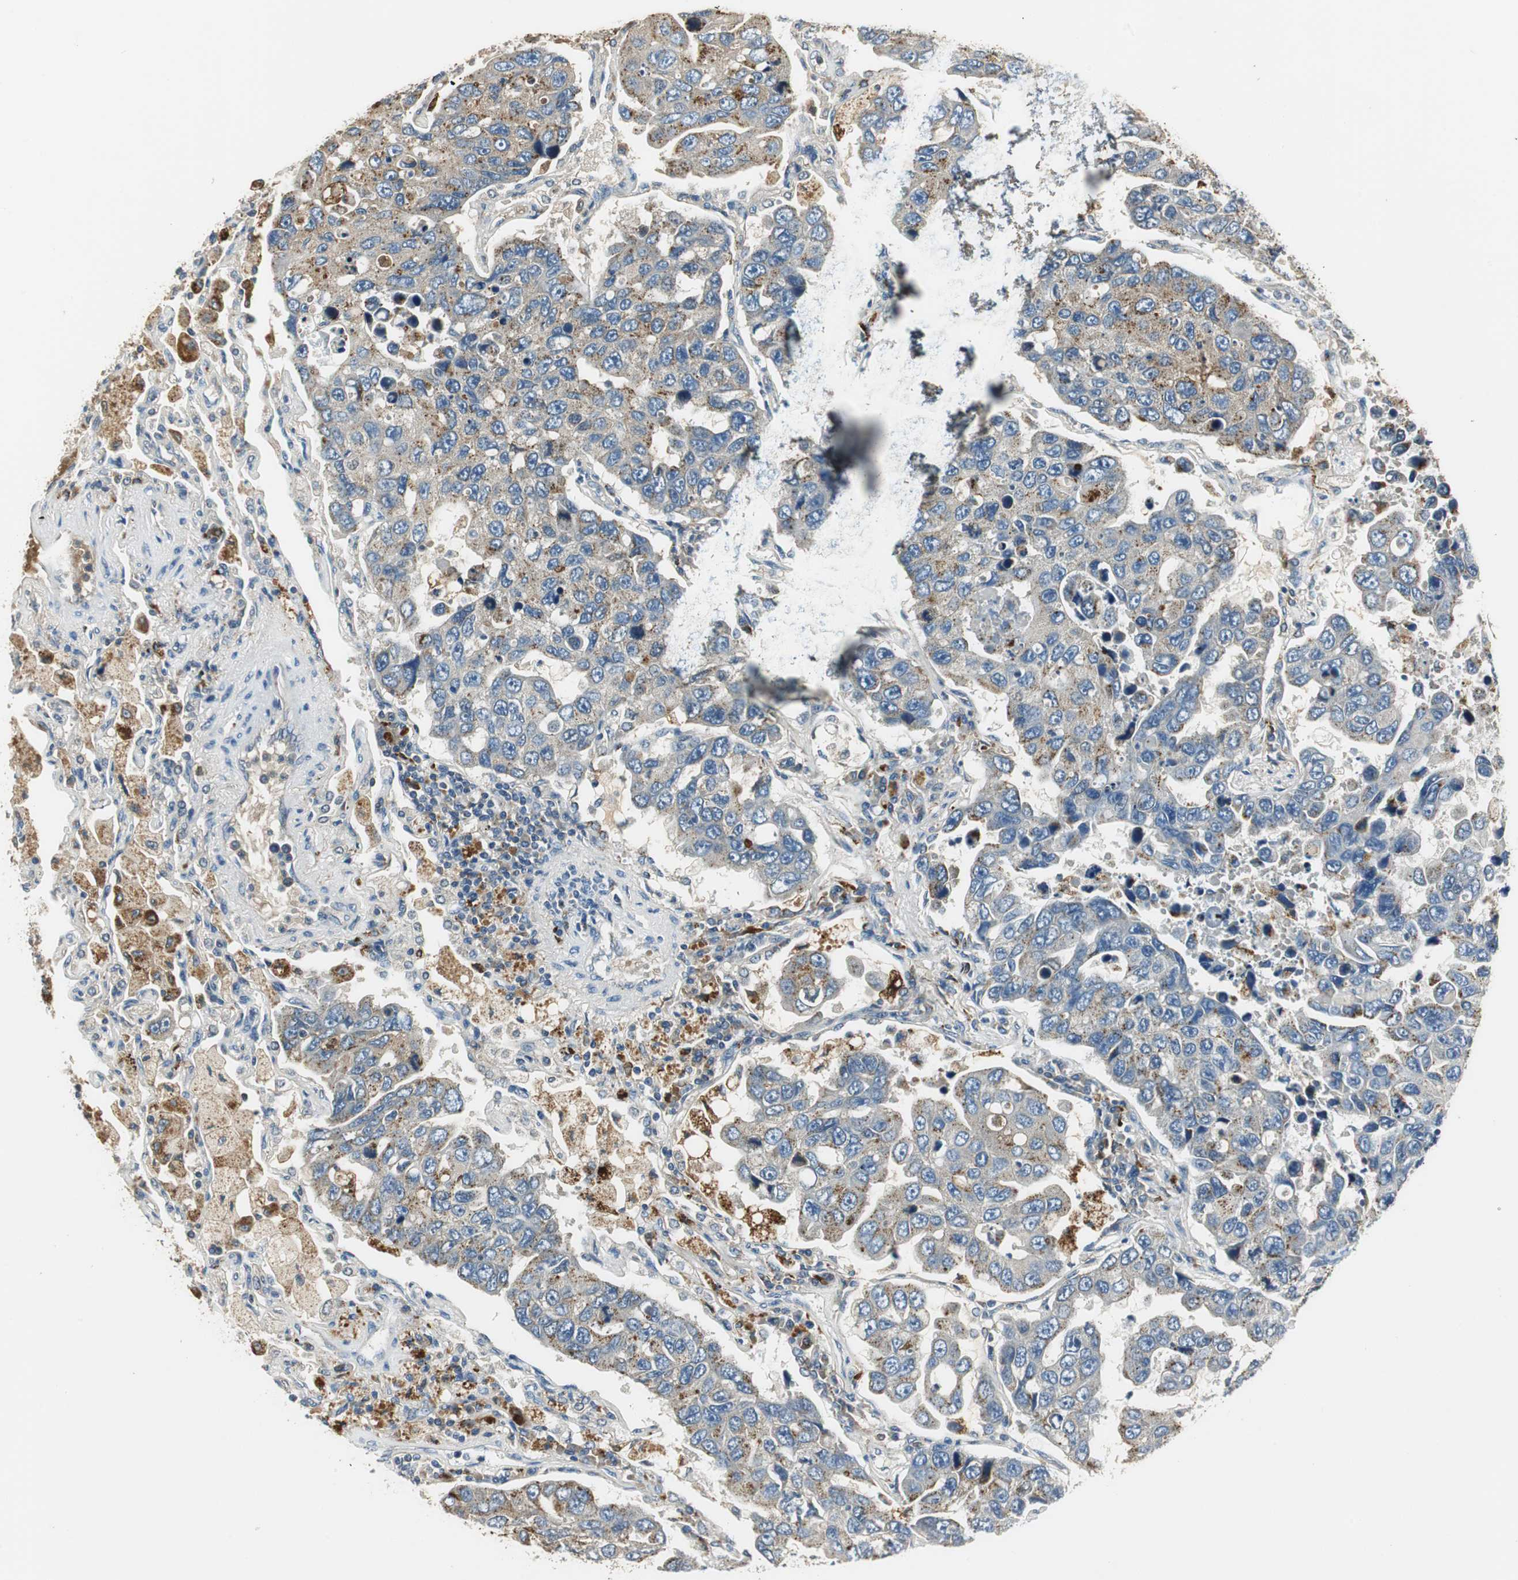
{"staining": {"intensity": "weak", "quantity": "<25%", "location": "cytoplasmic/membranous"}, "tissue": "lung cancer", "cell_type": "Tumor cells", "image_type": "cancer", "snomed": [{"axis": "morphology", "description": "Adenocarcinoma, NOS"}, {"axis": "topography", "description": "Lung"}], "caption": "Human lung adenocarcinoma stained for a protein using IHC demonstrates no staining in tumor cells.", "gene": "NIT1", "patient": {"sex": "male", "age": 64}}